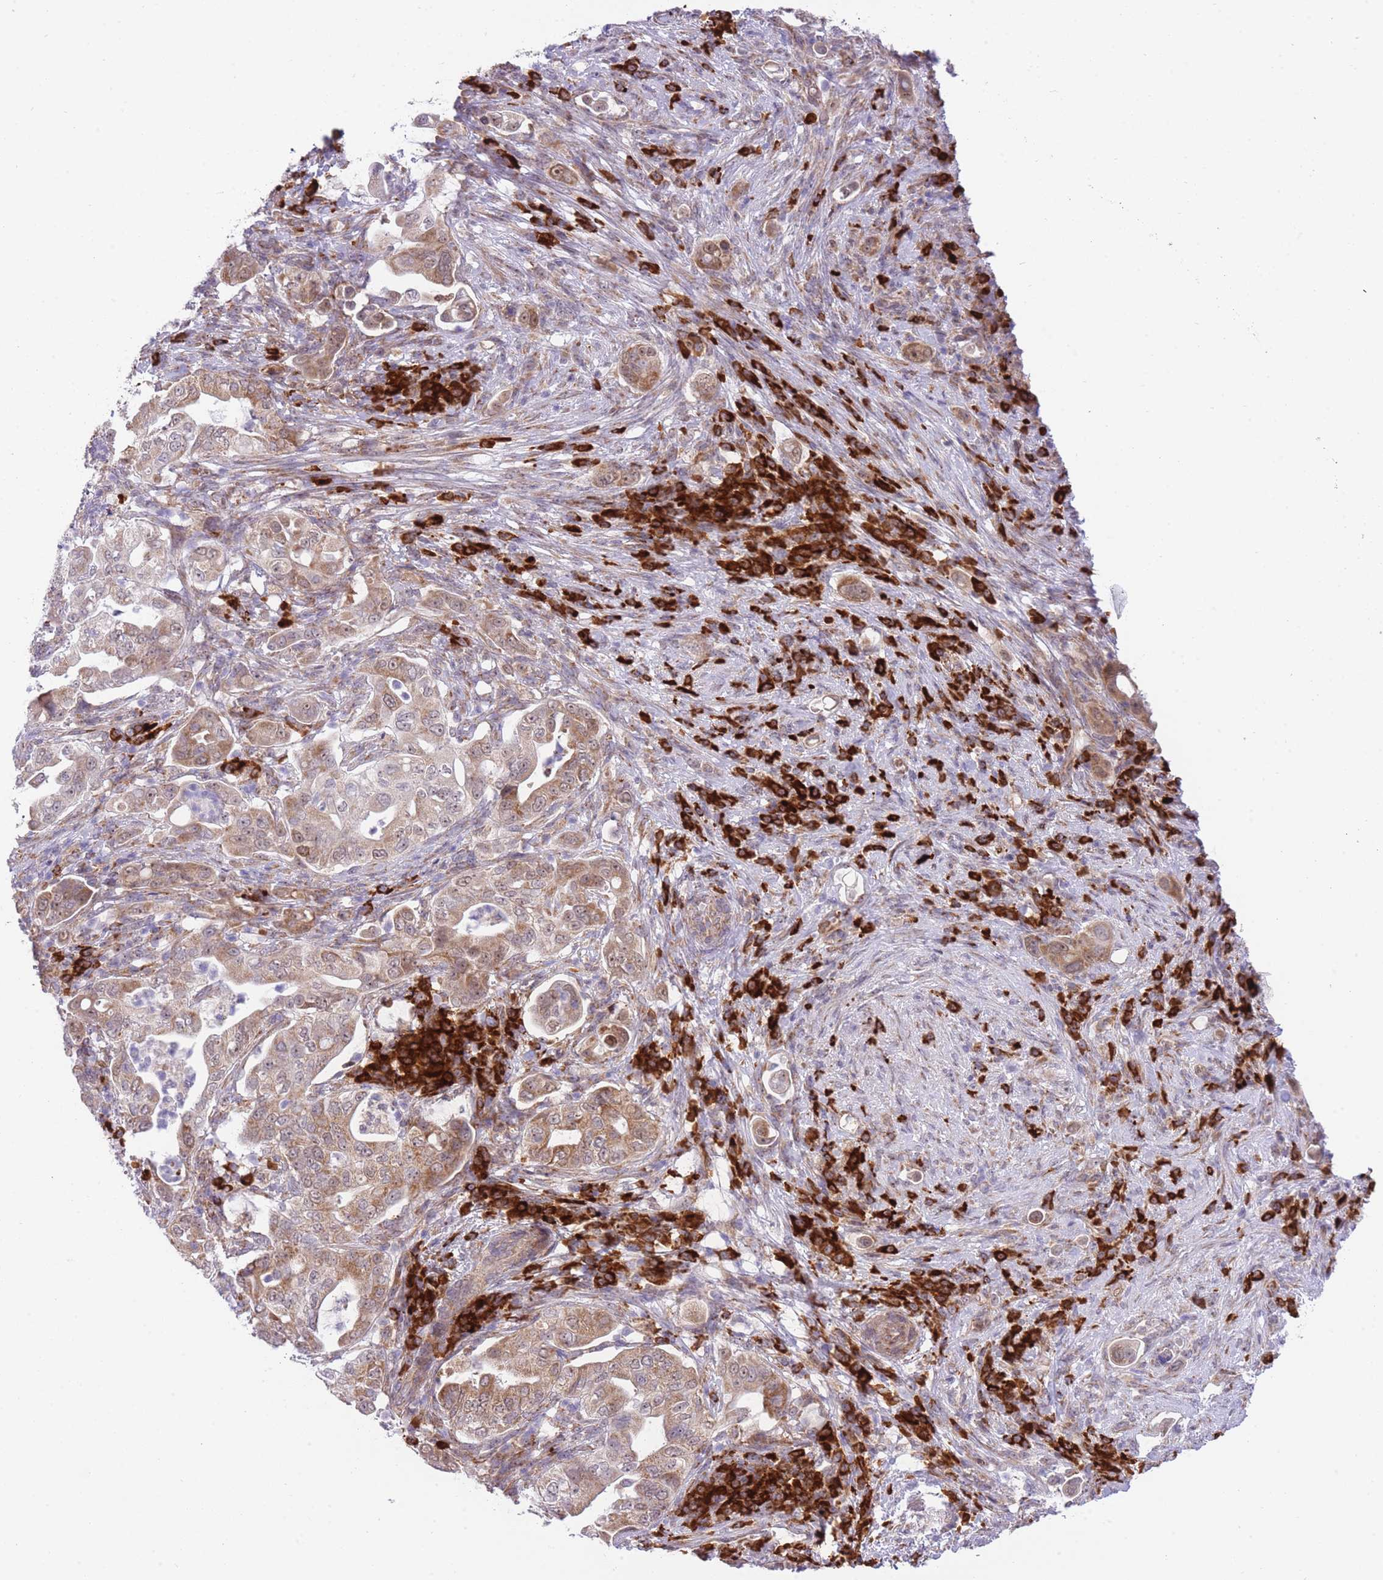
{"staining": {"intensity": "moderate", "quantity": ">75%", "location": "cytoplasmic/membranous"}, "tissue": "pancreatic cancer", "cell_type": "Tumor cells", "image_type": "cancer", "snomed": [{"axis": "morphology", "description": "Normal tissue, NOS"}, {"axis": "morphology", "description": "Adenocarcinoma, NOS"}, {"axis": "topography", "description": "Lymph node"}, {"axis": "topography", "description": "Pancreas"}], "caption": "Immunohistochemistry of human pancreatic cancer reveals medium levels of moderate cytoplasmic/membranous staining in approximately >75% of tumor cells.", "gene": "EXOSC8", "patient": {"sex": "female", "age": 67}}